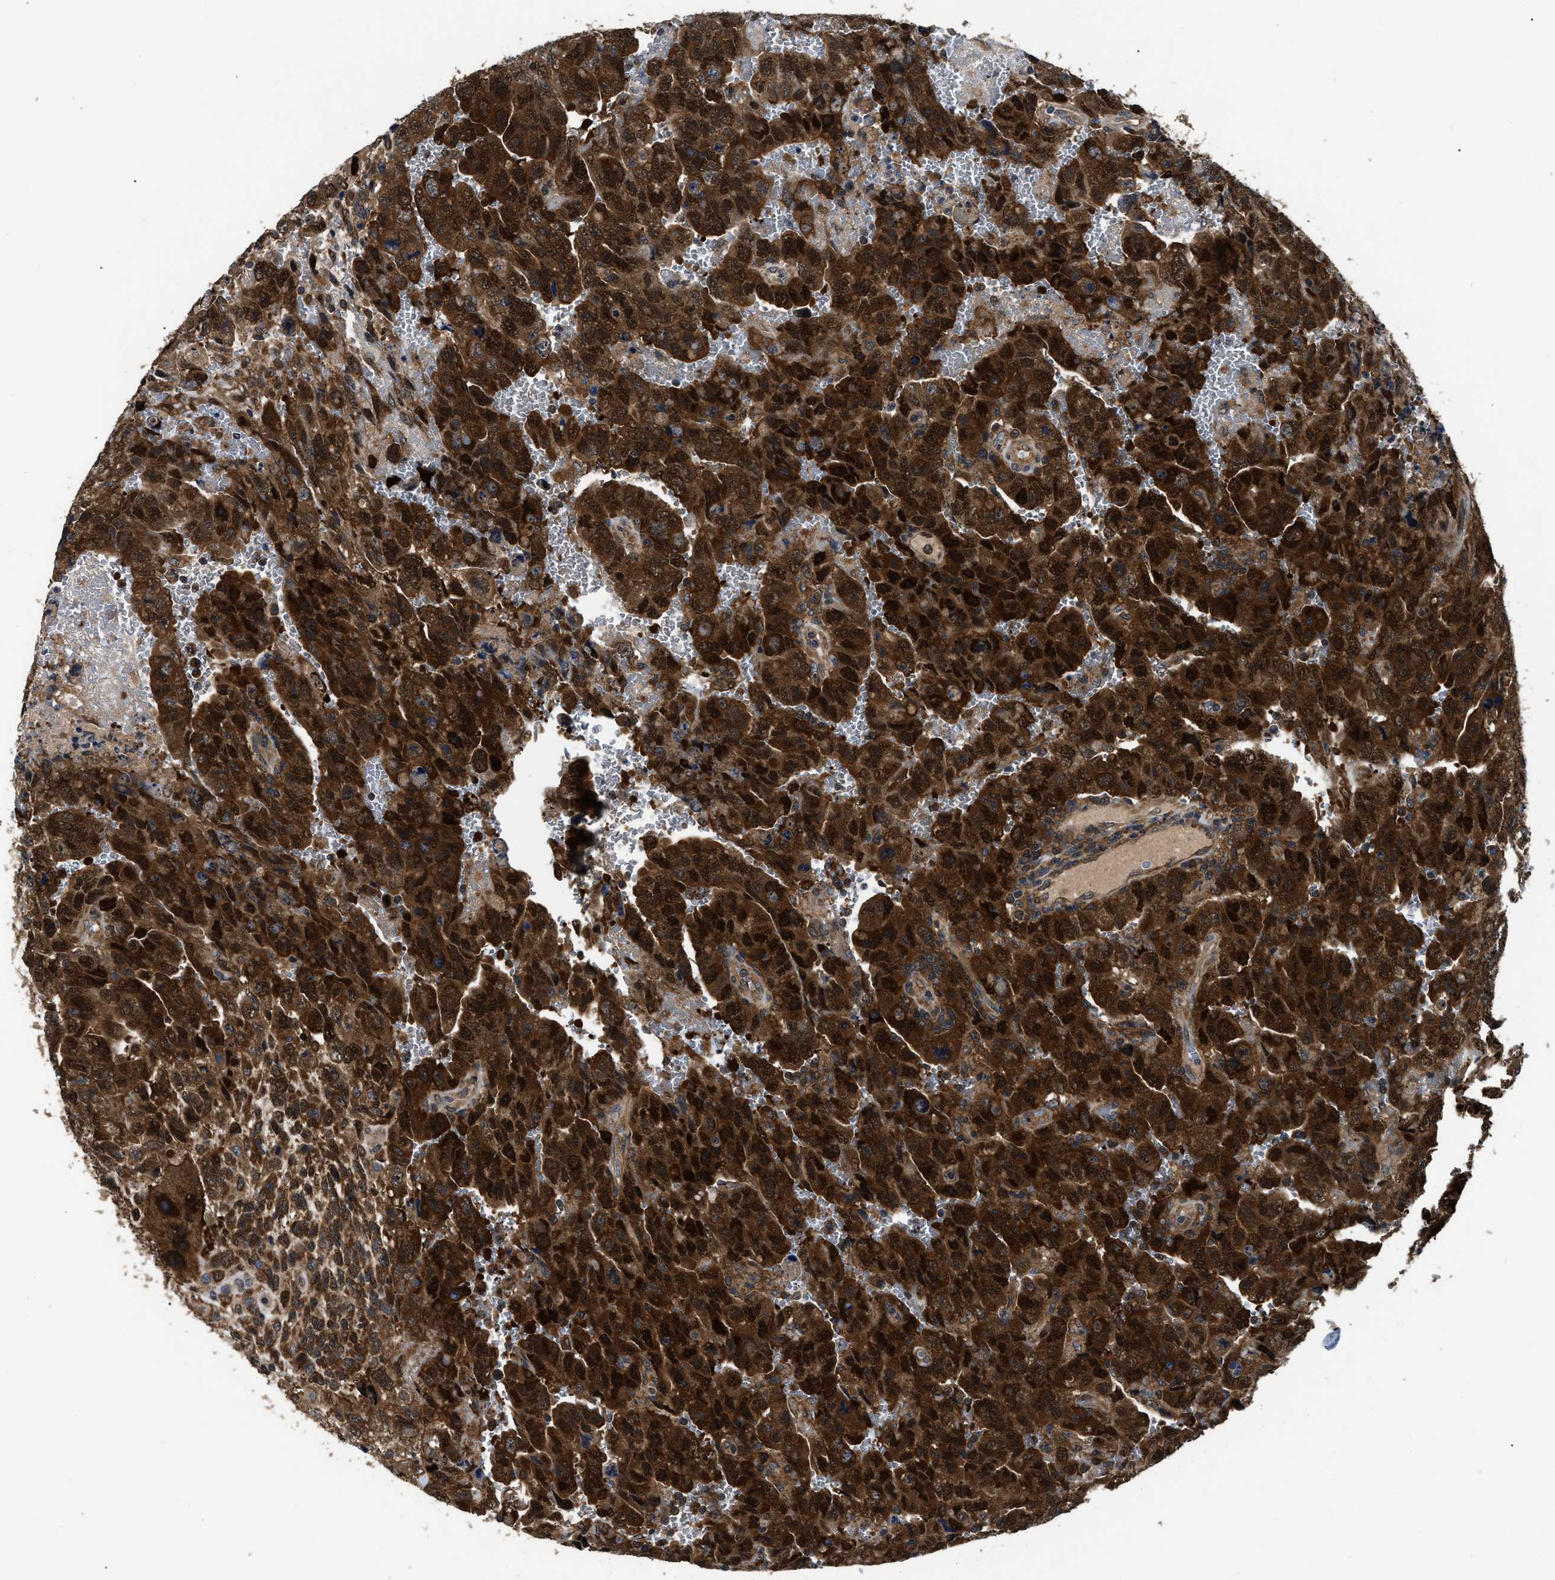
{"staining": {"intensity": "strong", "quantity": ">75%", "location": "cytoplasmic/membranous,nuclear"}, "tissue": "testis cancer", "cell_type": "Tumor cells", "image_type": "cancer", "snomed": [{"axis": "morphology", "description": "Carcinoma, Embryonal, NOS"}, {"axis": "topography", "description": "Testis"}], "caption": "Strong cytoplasmic/membranous and nuclear staining for a protein is seen in approximately >75% of tumor cells of testis embryonal carcinoma using IHC.", "gene": "GET4", "patient": {"sex": "male", "age": 28}}